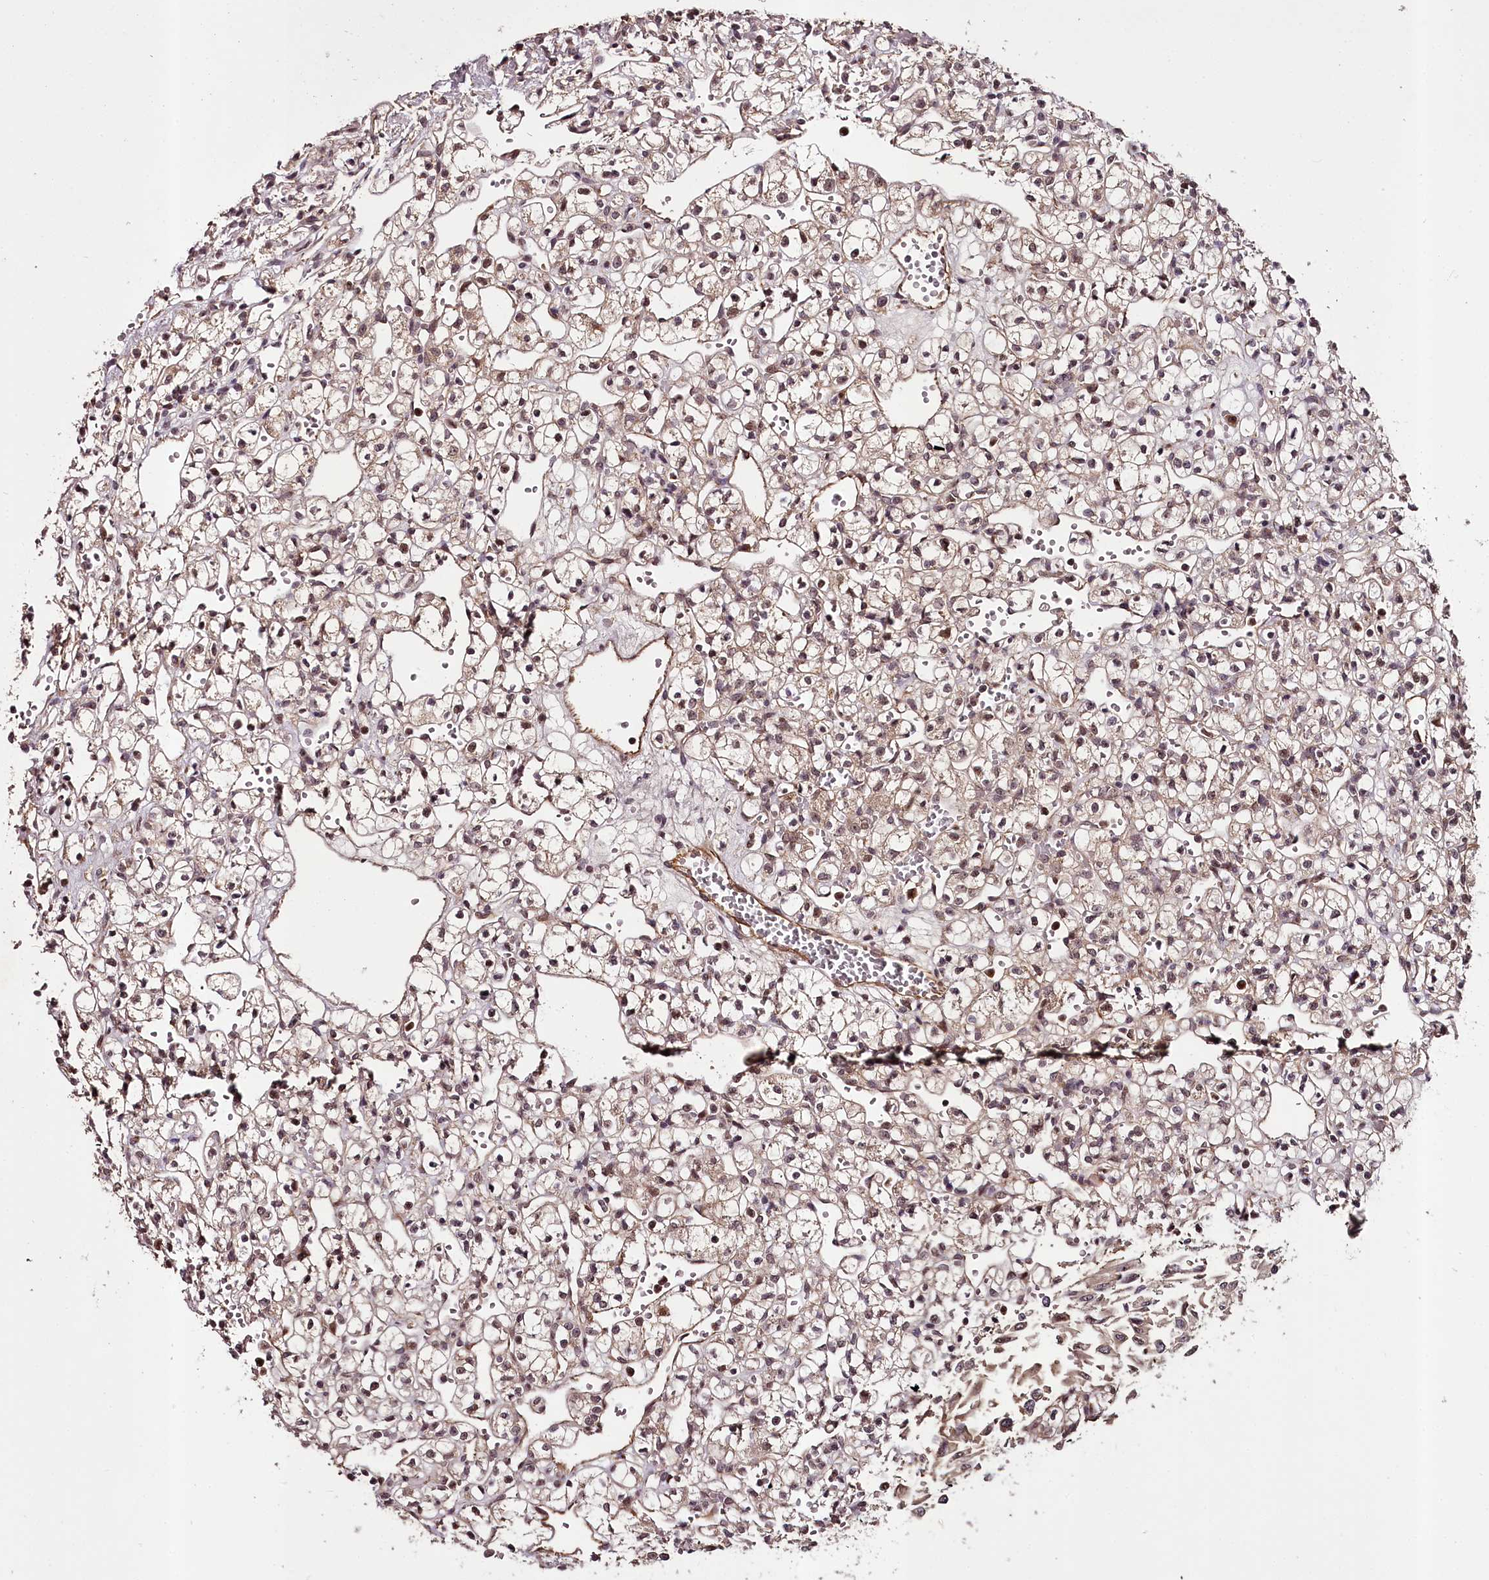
{"staining": {"intensity": "moderate", "quantity": "<25%", "location": "nuclear"}, "tissue": "renal cancer", "cell_type": "Tumor cells", "image_type": "cancer", "snomed": [{"axis": "morphology", "description": "Adenocarcinoma, NOS"}, {"axis": "topography", "description": "Kidney"}], "caption": "Immunohistochemical staining of renal cancer demonstrates moderate nuclear protein expression in about <25% of tumor cells.", "gene": "MAML3", "patient": {"sex": "female", "age": 59}}